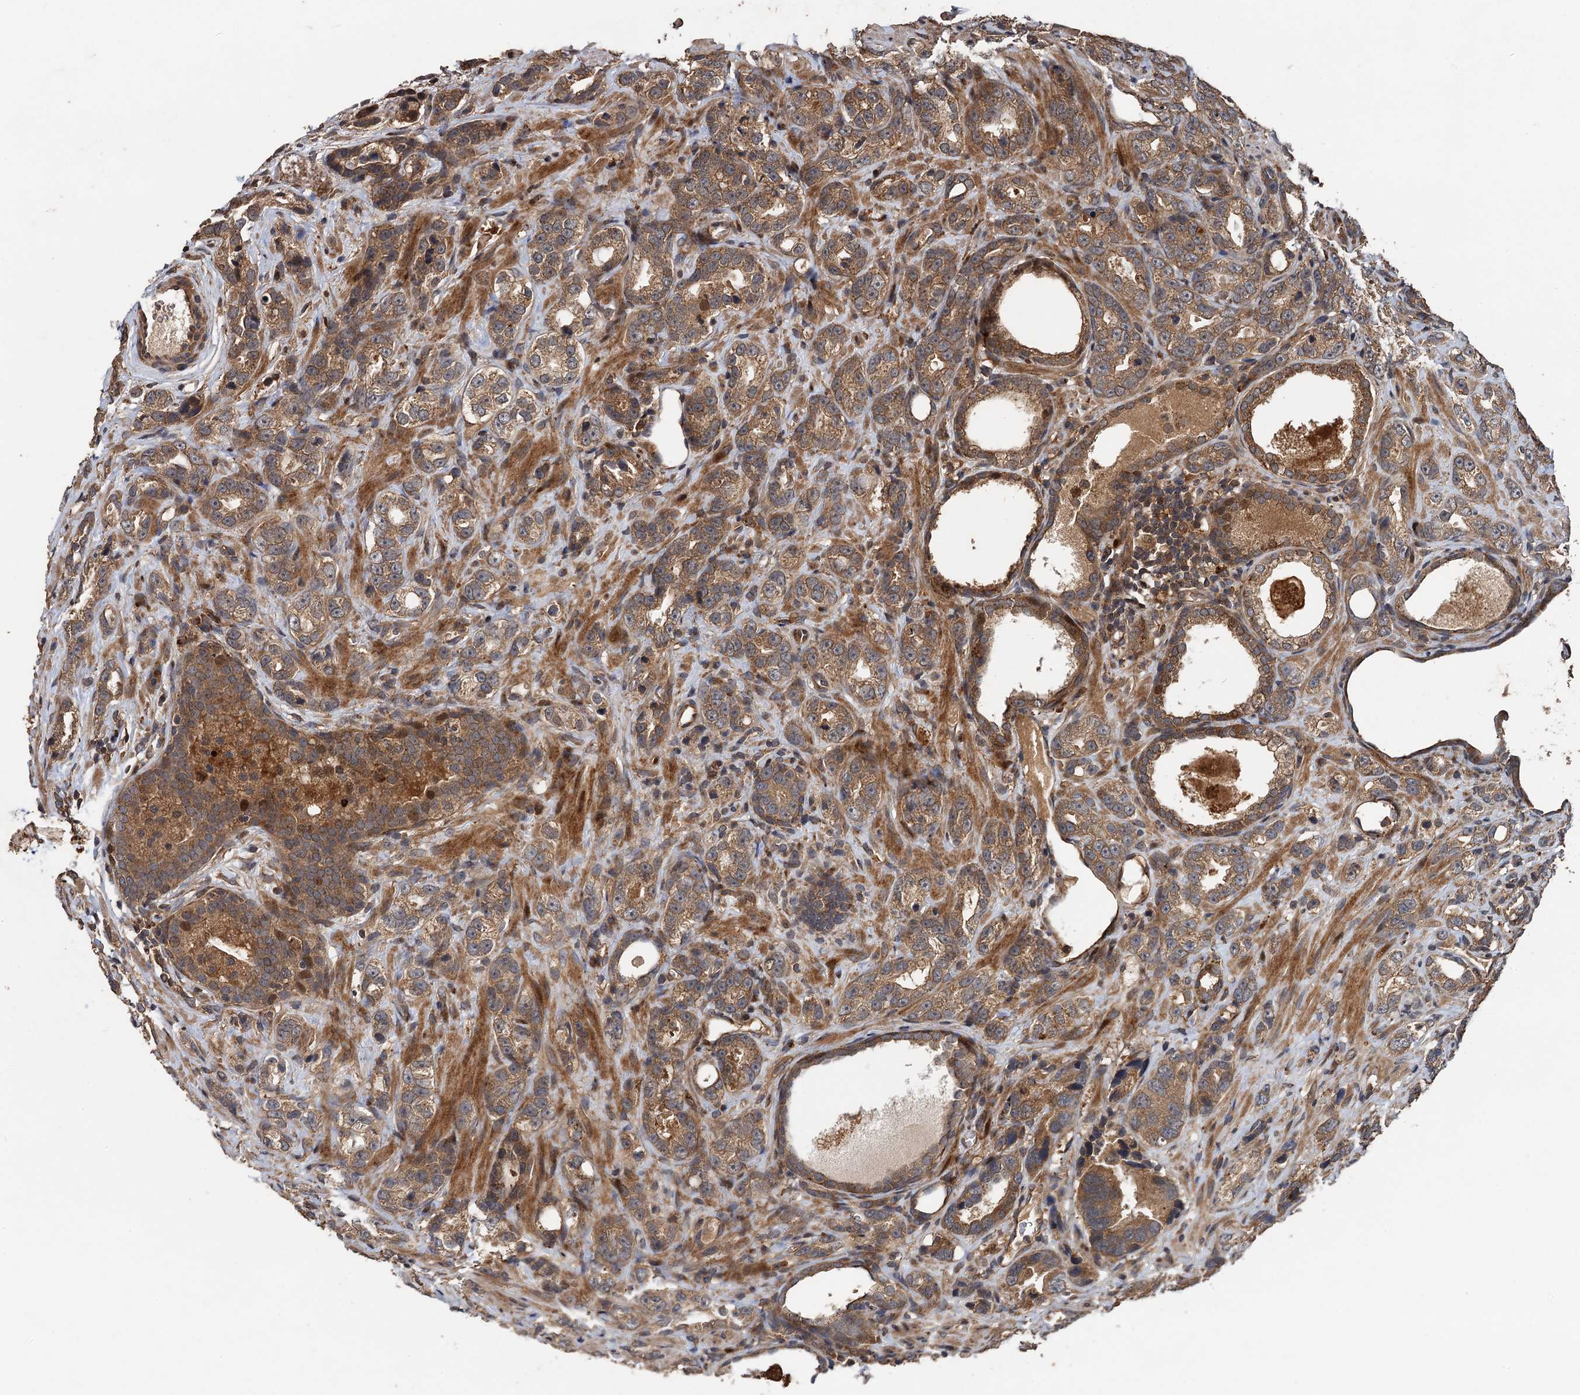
{"staining": {"intensity": "moderate", "quantity": ">75%", "location": "cytoplasmic/membranous"}, "tissue": "prostate cancer", "cell_type": "Tumor cells", "image_type": "cancer", "snomed": [{"axis": "morphology", "description": "Adenocarcinoma, High grade"}, {"axis": "topography", "description": "Prostate"}], "caption": "A medium amount of moderate cytoplasmic/membranous expression is seen in about >75% of tumor cells in prostate cancer (high-grade adenocarcinoma) tissue. The protein of interest is stained brown, and the nuclei are stained in blue (DAB IHC with brightfield microscopy, high magnification).", "gene": "TMEM39B", "patient": {"sex": "male", "age": 62}}